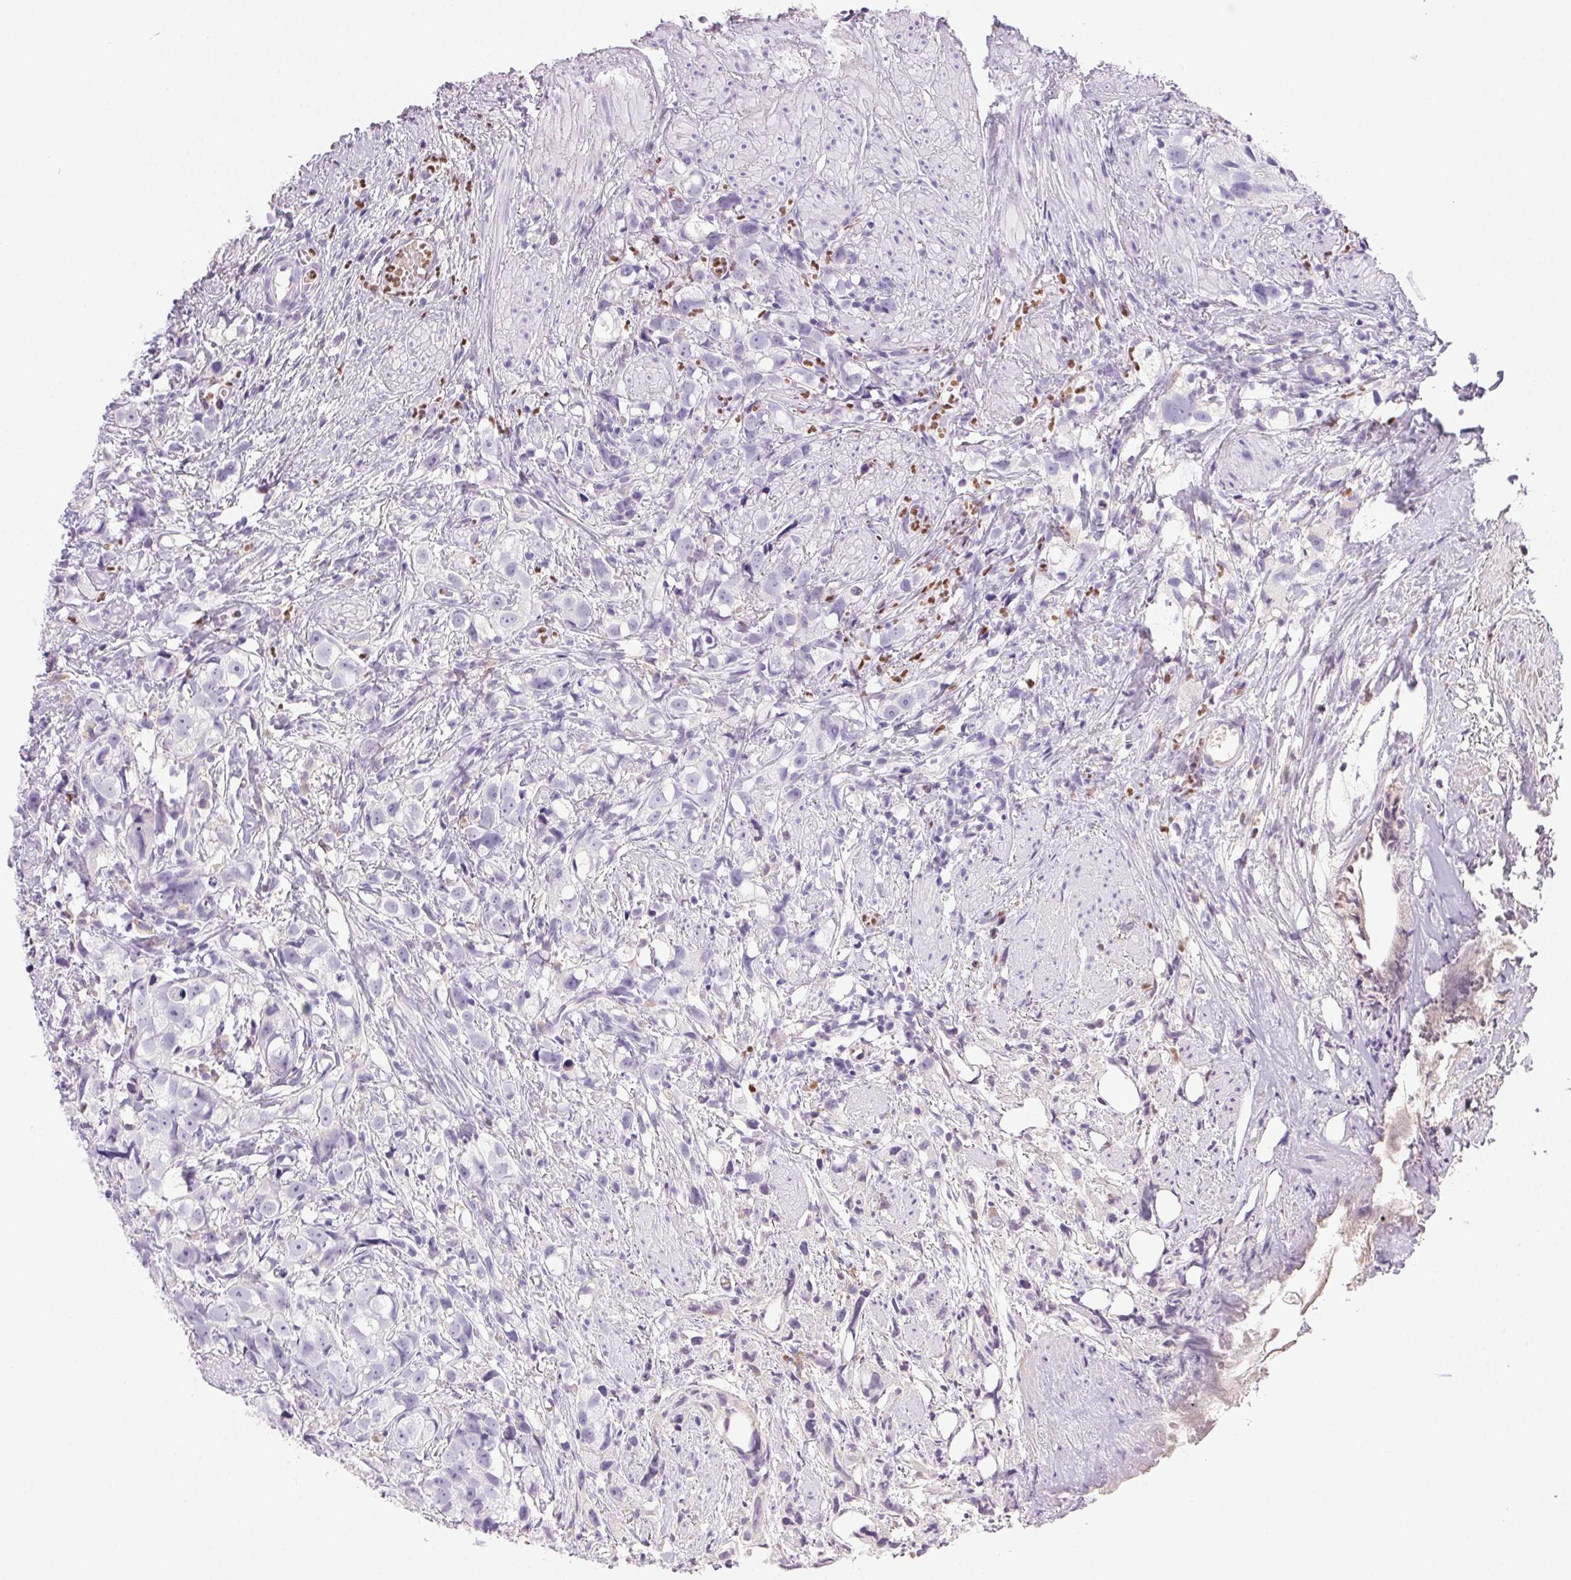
{"staining": {"intensity": "negative", "quantity": "none", "location": "none"}, "tissue": "prostate cancer", "cell_type": "Tumor cells", "image_type": "cancer", "snomed": [{"axis": "morphology", "description": "Adenocarcinoma, High grade"}, {"axis": "topography", "description": "Prostate"}], "caption": "A micrograph of prostate cancer stained for a protein displays no brown staining in tumor cells. Brightfield microscopy of immunohistochemistry (IHC) stained with DAB (3,3'-diaminobenzidine) (brown) and hematoxylin (blue), captured at high magnification.", "gene": "PADI4", "patient": {"sex": "male", "age": 68}}